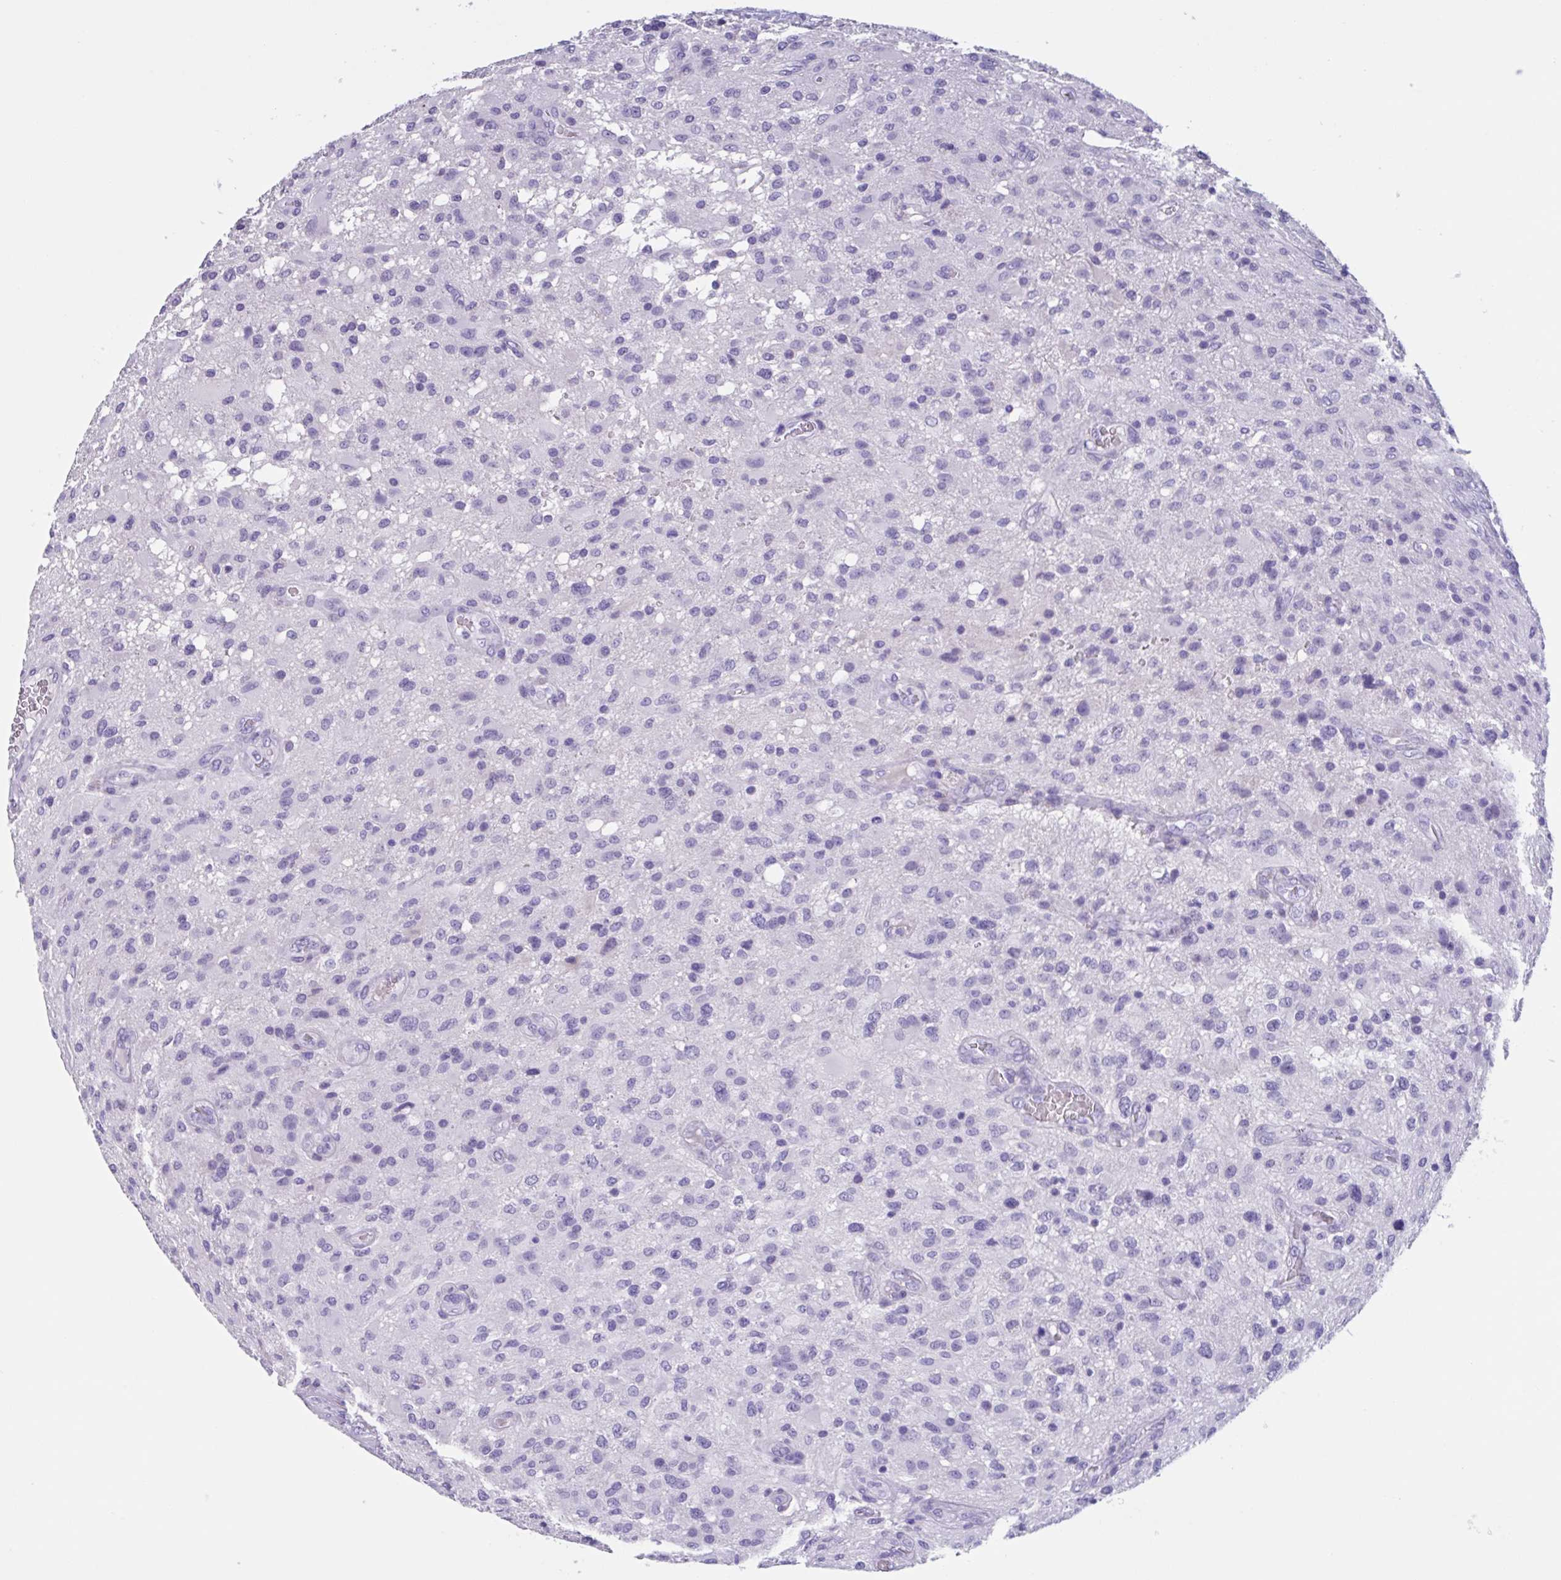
{"staining": {"intensity": "negative", "quantity": "none", "location": "none"}, "tissue": "glioma", "cell_type": "Tumor cells", "image_type": "cancer", "snomed": [{"axis": "morphology", "description": "Glioma, malignant, High grade"}, {"axis": "topography", "description": "Brain"}], "caption": "High magnification brightfield microscopy of glioma stained with DAB (3,3'-diaminobenzidine) (brown) and counterstained with hematoxylin (blue): tumor cells show no significant expression.", "gene": "USP35", "patient": {"sex": "male", "age": 53}}